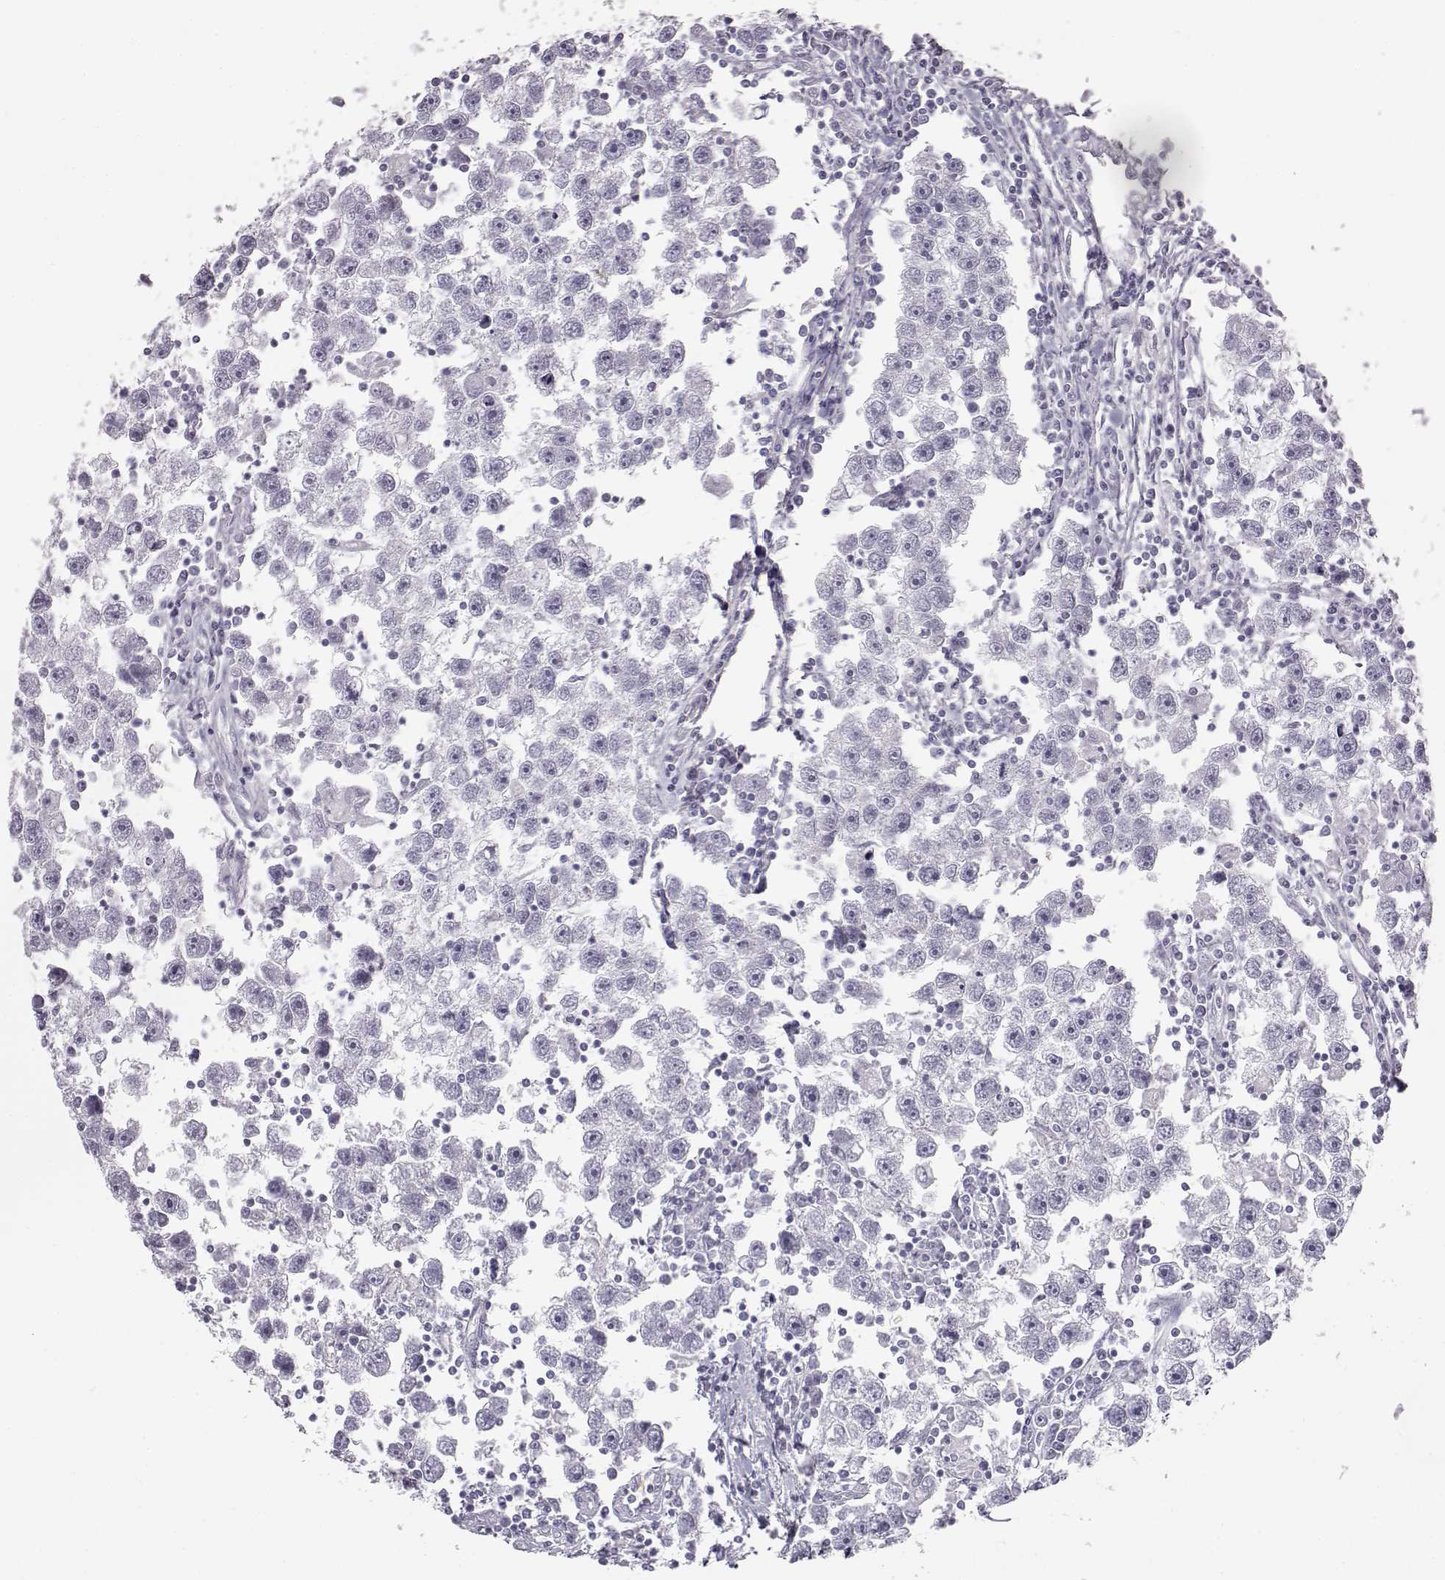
{"staining": {"intensity": "negative", "quantity": "none", "location": "none"}, "tissue": "testis cancer", "cell_type": "Tumor cells", "image_type": "cancer", "snomed": [{"axis": "morphology", "description": "Seminoma, NOS"}, {"axis": "topography", "description": "Testis"}], "caption": "Histopathology image shows no significant protein expression in tumor cells of testis cancer (seminoma).", "gene": "MYCBPAP", "patient": {"sex": "male", "age": 30}}